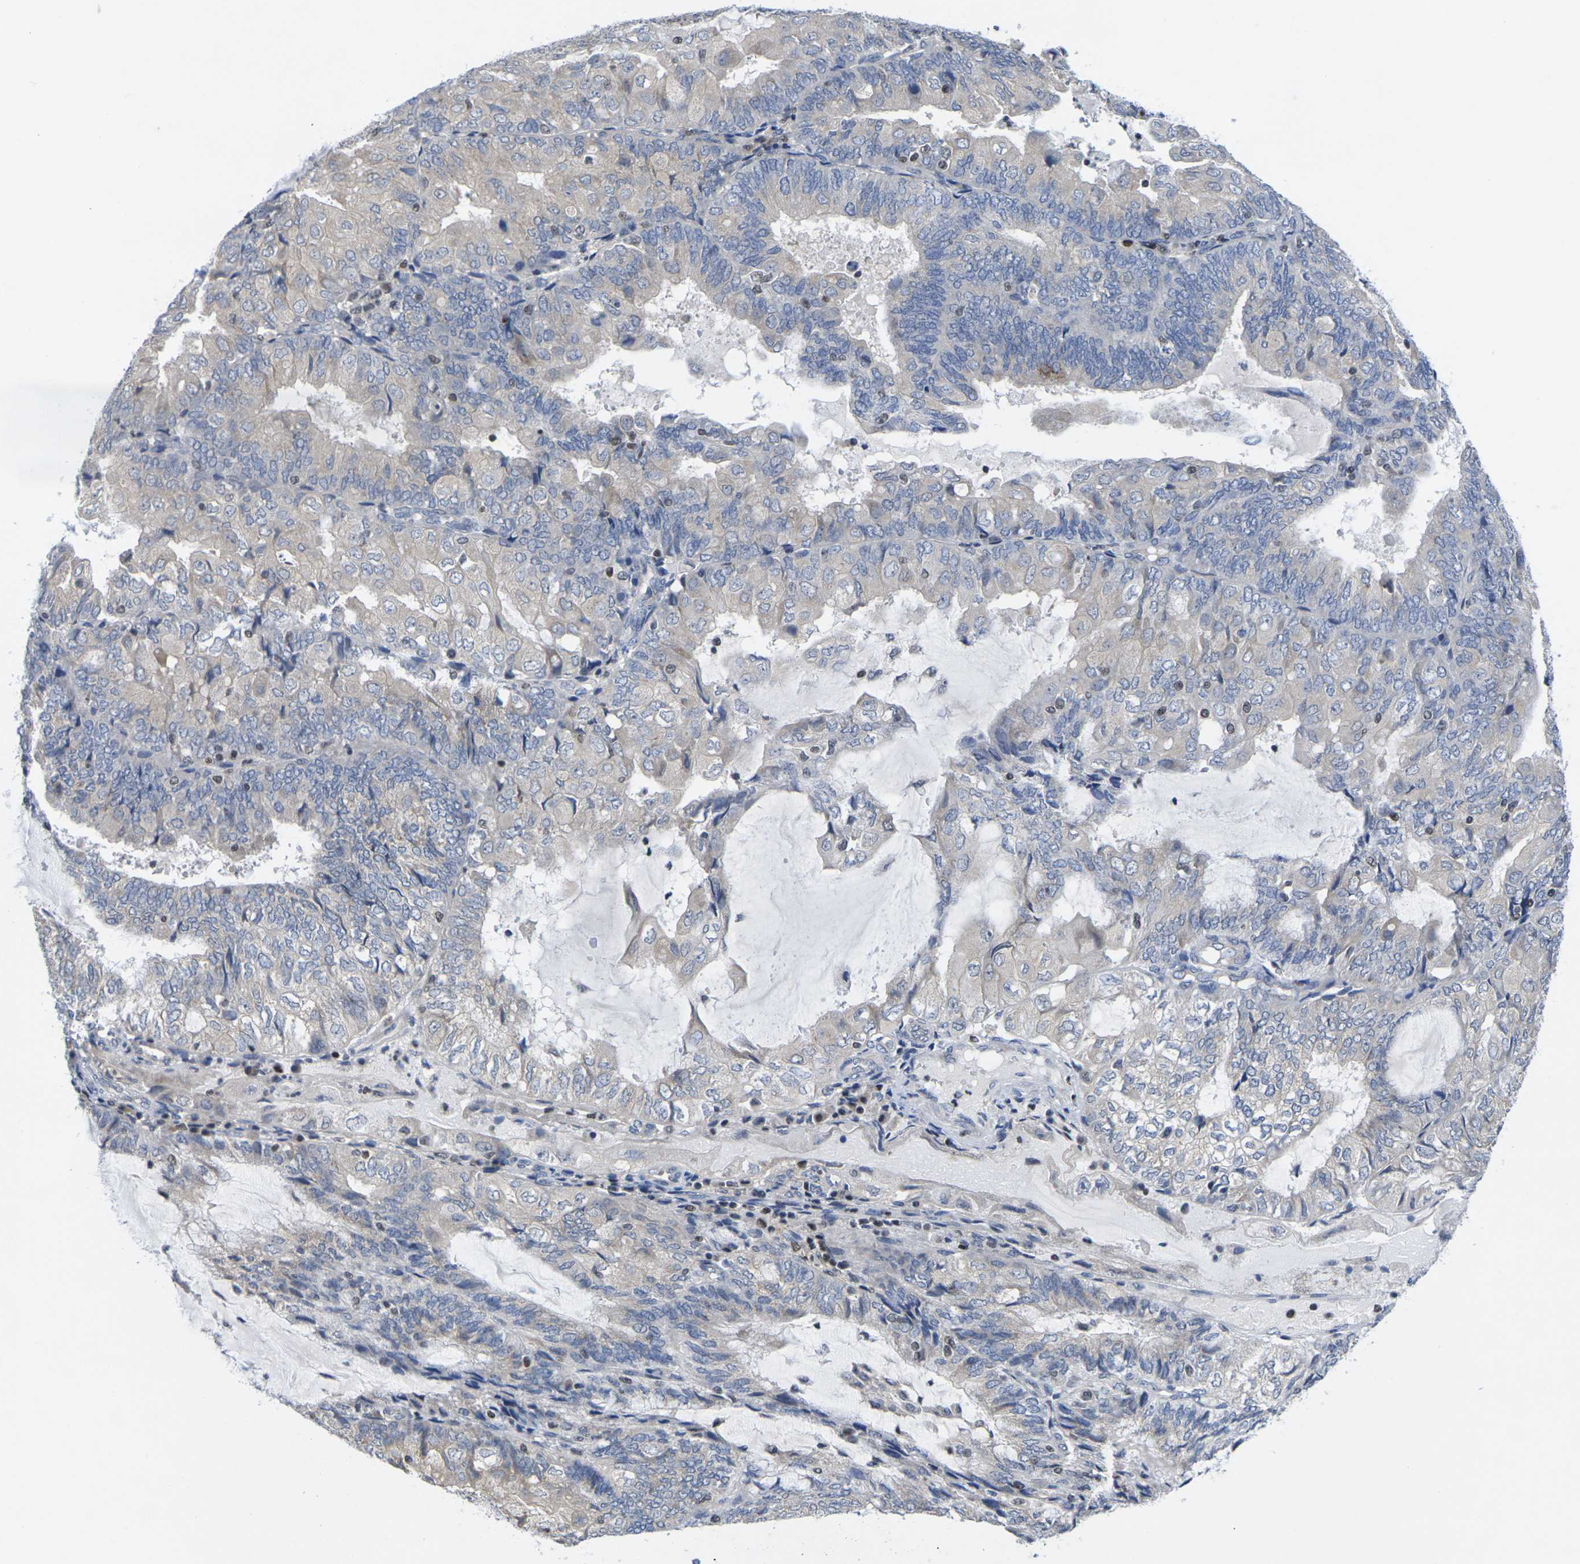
{"staining": {"intensity": "negative", "quantity": "none", "location": "none"}, "tissue": "endometrial cancer", "cell_type": "Tumor cells", "image_type": "cancer", "snomed": [{"axis": "morphology", "description": "Adenocarcinoma, NOS"}, {"axis": "topography", "description": "Endometrium"}], "caption": "Immunohistochemical staining of endometrial cancer (adenocarcinoma) shows no significant expression in tumor cells.", "gene": "IKZF1", "patient": {"sex": "female", "age": 81}}